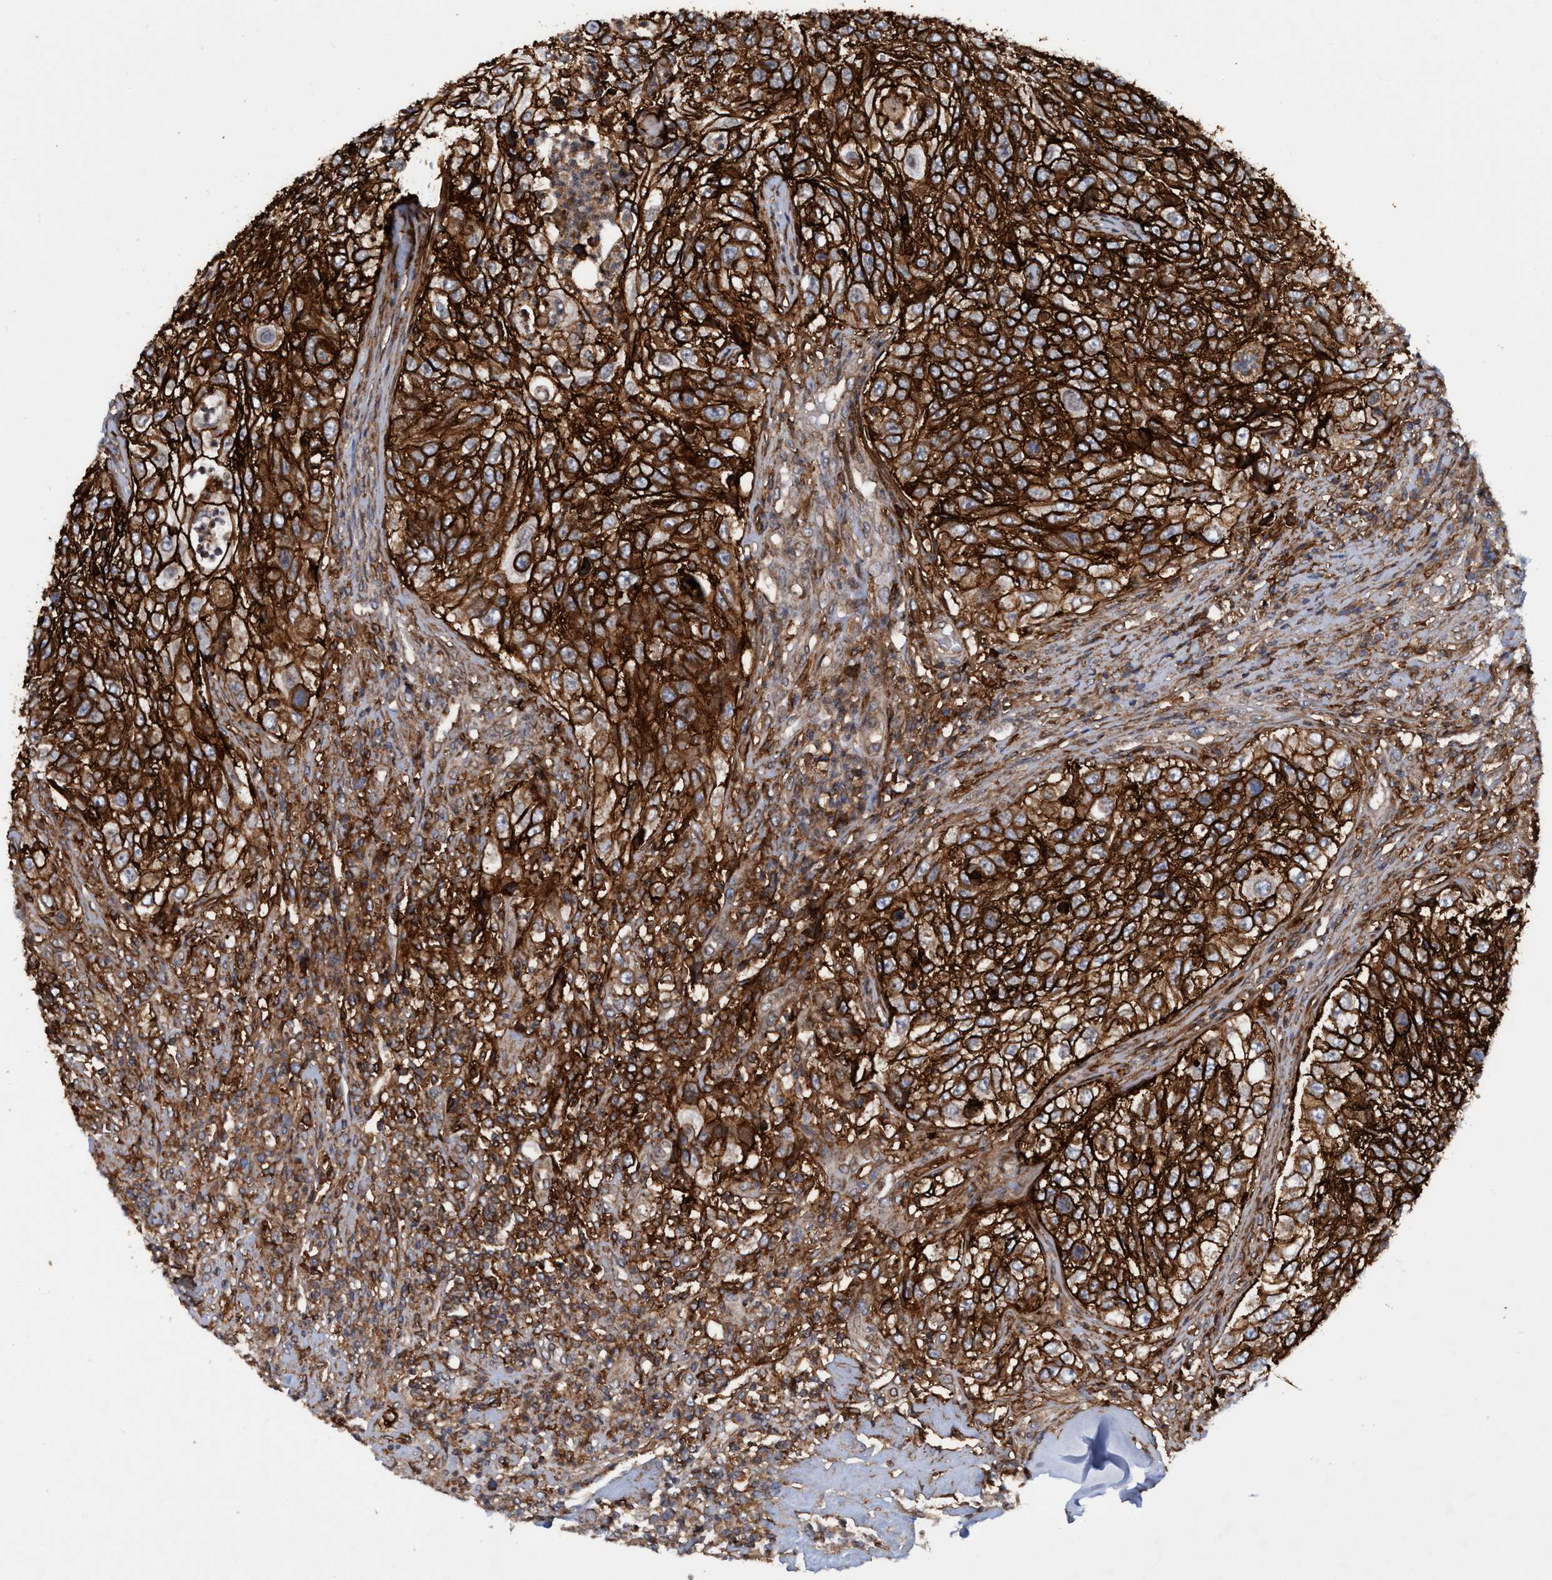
{"staining": {"intensity": "strong", "quantity": ">75%", "location": "cytoplasmic/membranous"}, "tissue": "urothelial cancer", "cell_type": "Tumor cells", "image_type": "cancer", "snomed": [{"axis": "morphology", "description": "Urothelial carcinoma, High grade"}, {"axis": "topography", "description": "Urinary bladder"}], "caption": "This photomicrograph shows IHC staining of human high-grade urothelial carcinoma, with high strong cytoplasmic/membranous staining in about >75% of tumor cells.", "gene": "SLC16A3", "patient": {"sex": "female", "age": 60}}